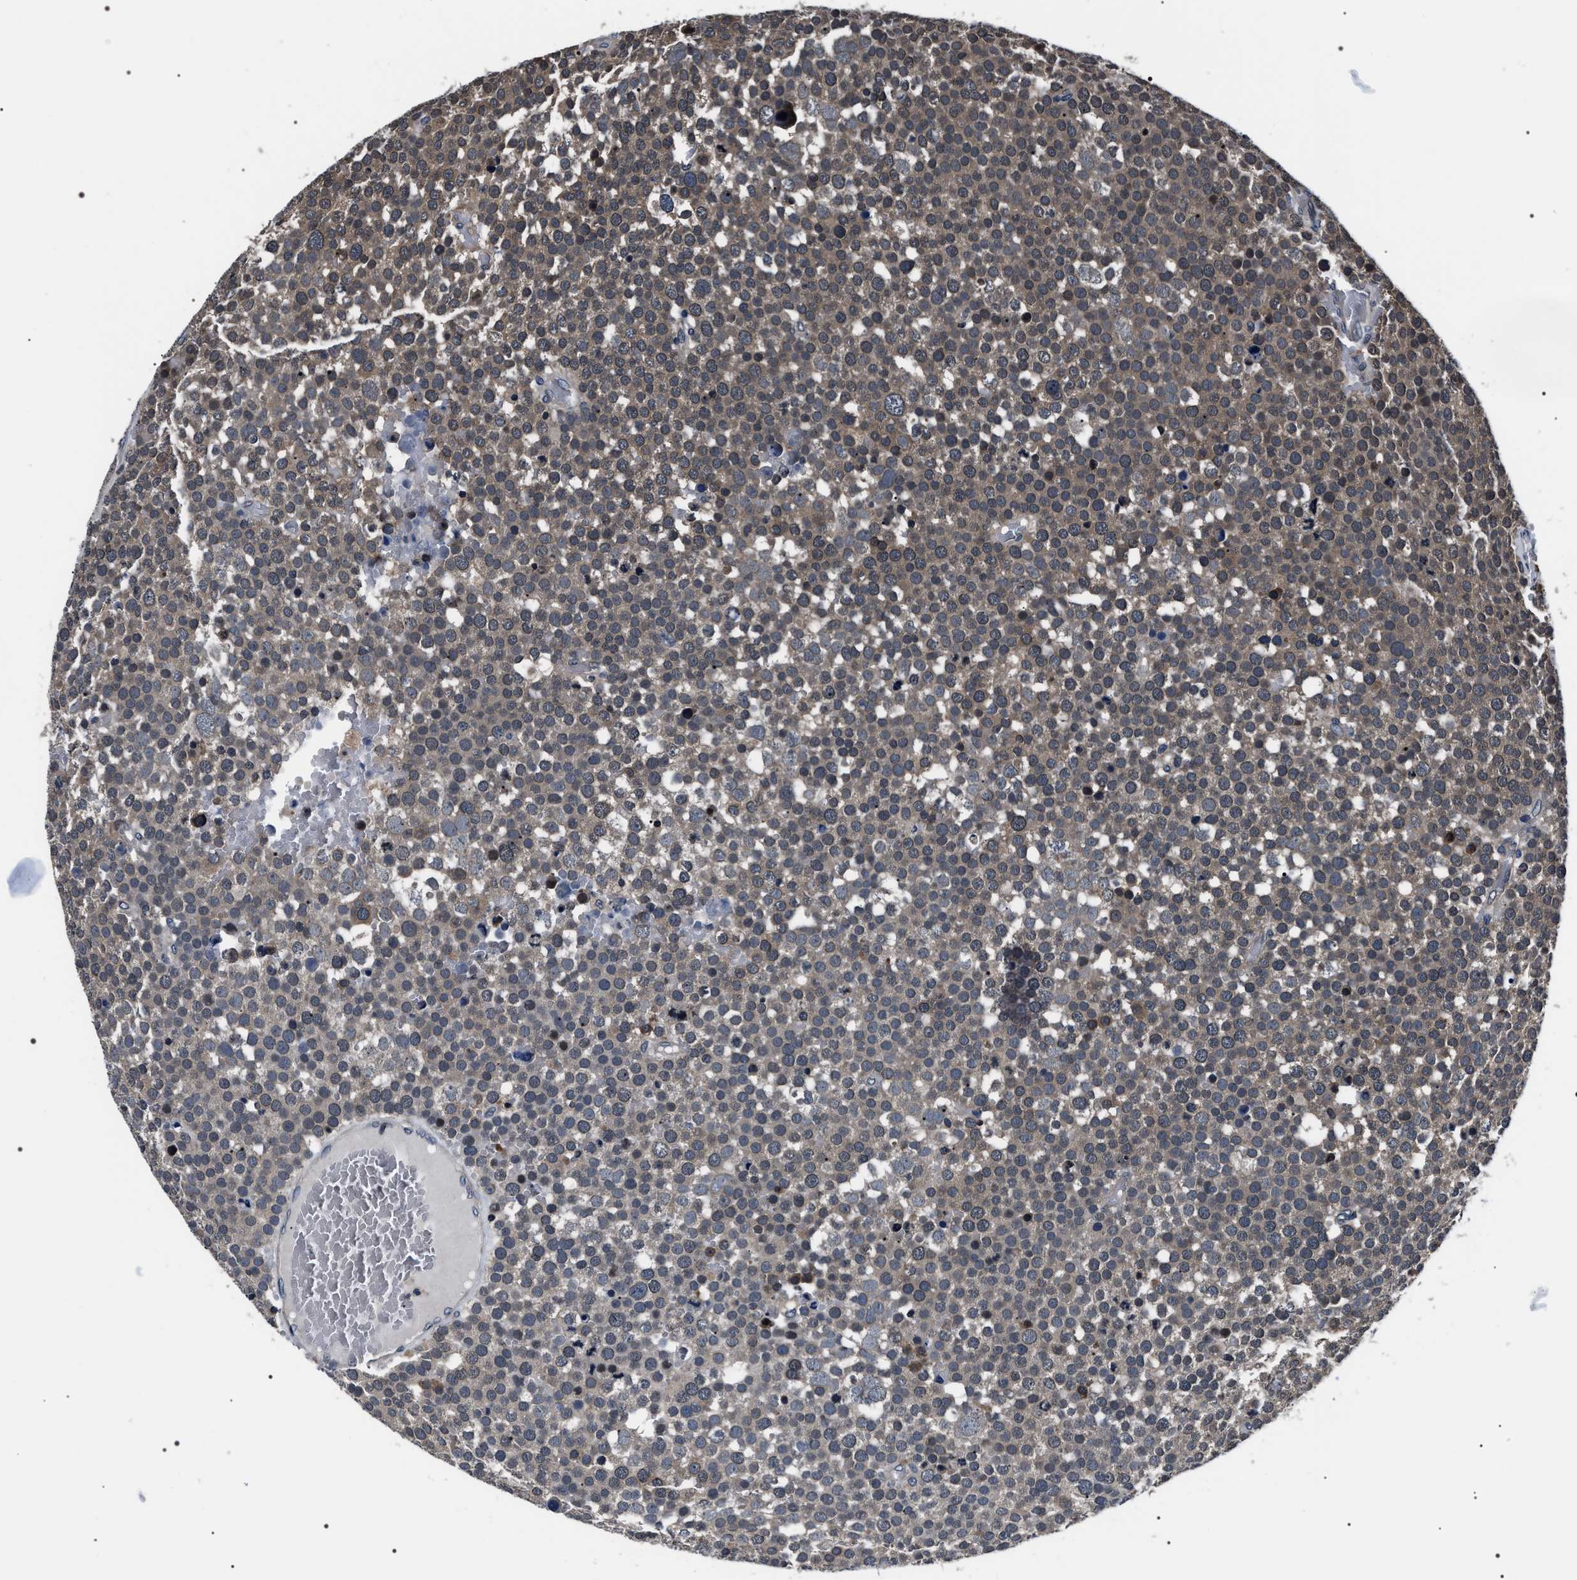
{"staining": {"intensity": "weak", "quantity": "25%-75%", "location": "nuclear"}, "tissue": "testis cancer", "cell_type": "Tumor cells", "image_type": "cancer", "snomed": [{"axis": "morphology", "description": "Seminoma, NOS"}, {"axis": "topography", "description": "Testis"}], "caption": "A histopathology image showing weak nuclear staining in about 25%-75% of tumor cells in seminoma (testis), as visualized by brown immunohistochemical staining.", "gene": "SIPA1", "patient": {"sex": "male", "age": 71}}